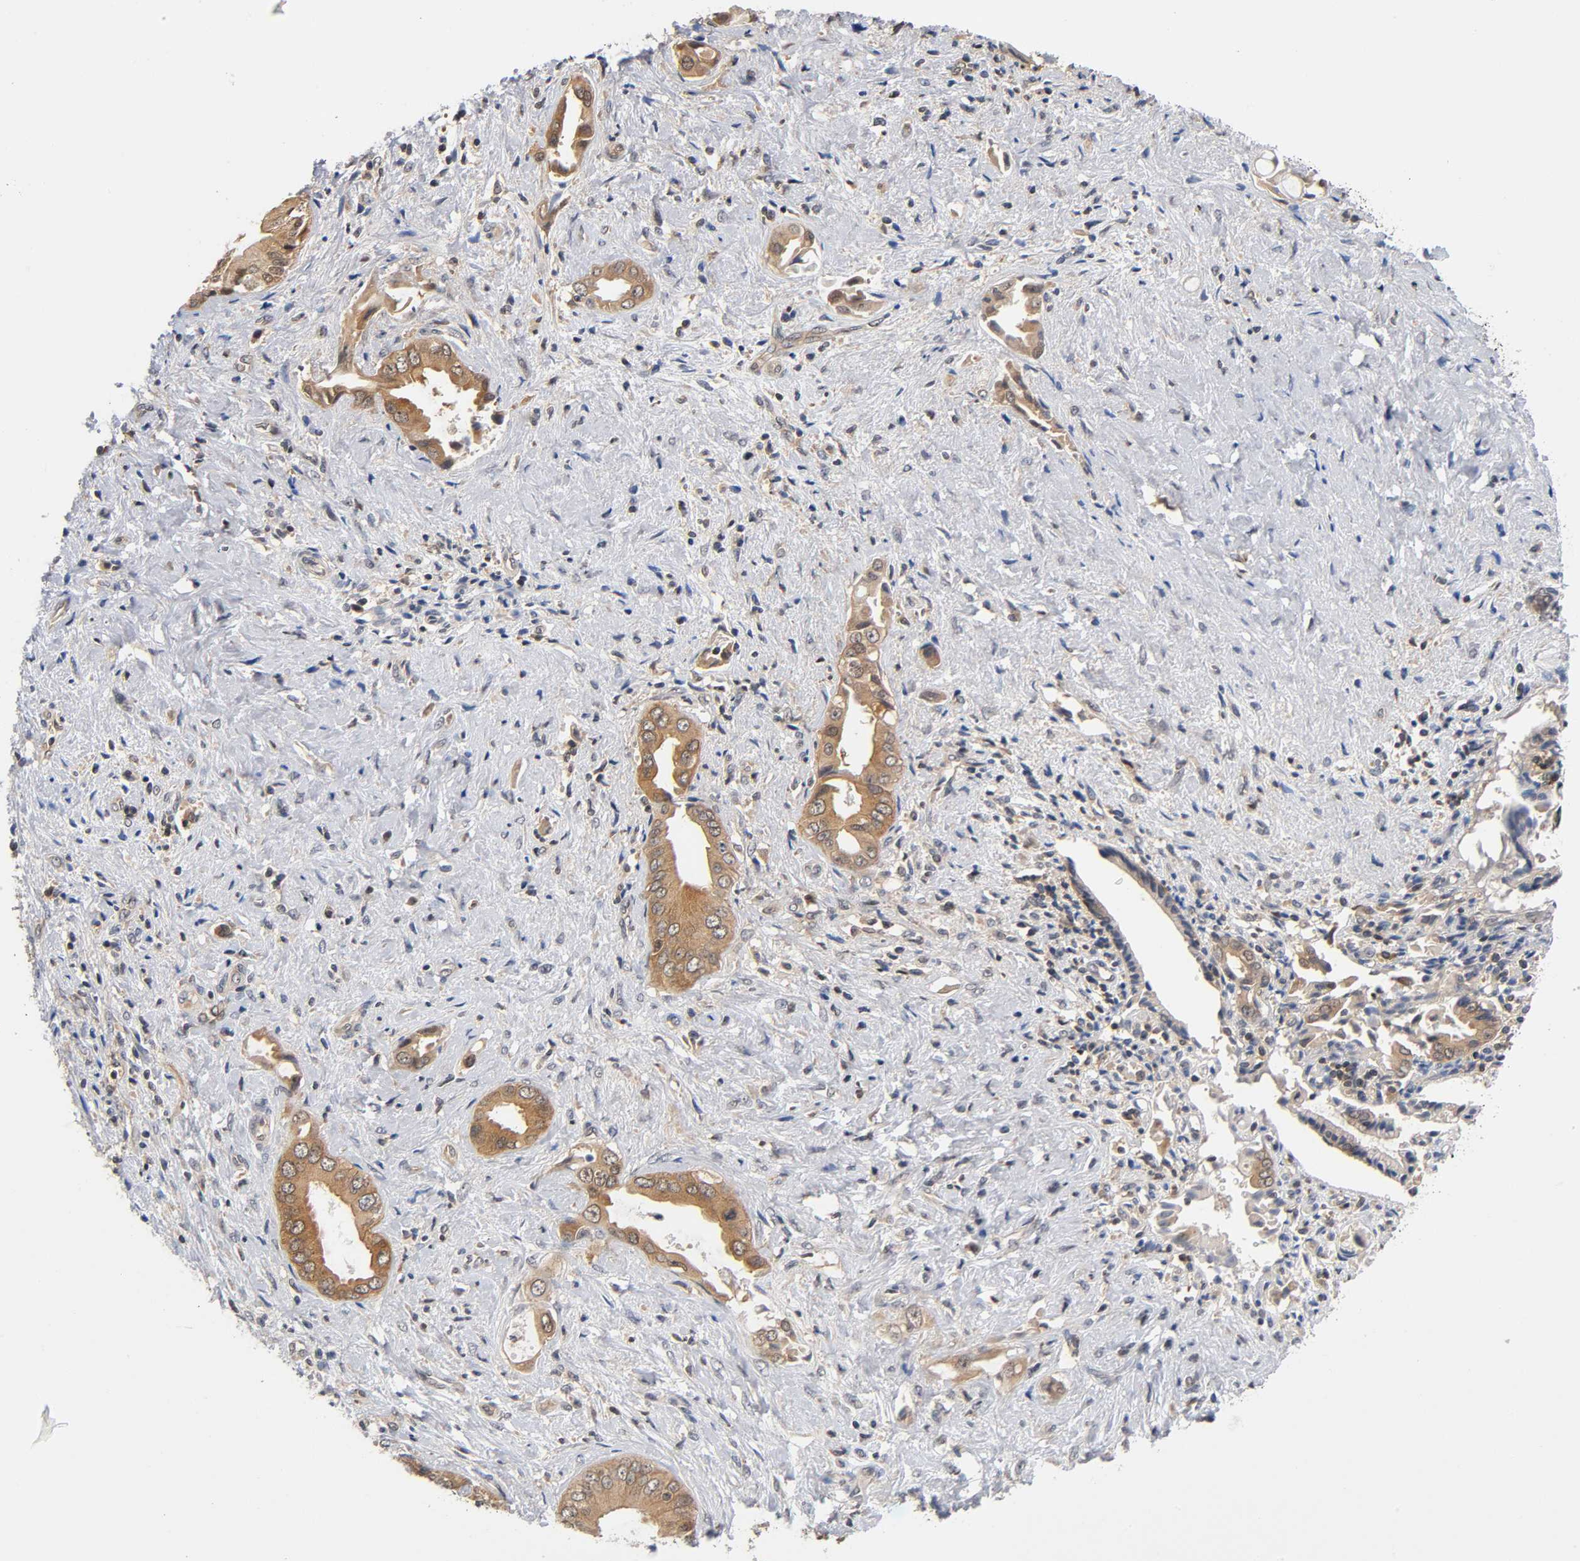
{"staining": {"intensity": "weak", "quantity": ">75%", "location": "cytoplasmic/membranous"}, "tissue": "liver cancer", "cell_type": "Tumor cells", "image_type": "cancer", "snomed": [{"axis": "morphology", "description": "Cholangiocarcinoma"}, {"axis": "topography", "description": "Liver"}], "caption": "Brown immunohistochemical staining in human cholangiocarcinoma (liver) exhibits weak cytoplasmic/membranous expression in about >75% of tumor cells. The staining was performed using DAB (3,3'-diaminobenzidine) to visualize the protein expression in brown, while the nuclei were stained in blue with hematoxylin (Magnification: 20x).", "gene": "PRKAB1", "patient": {"sex": "male", "age": 58}}